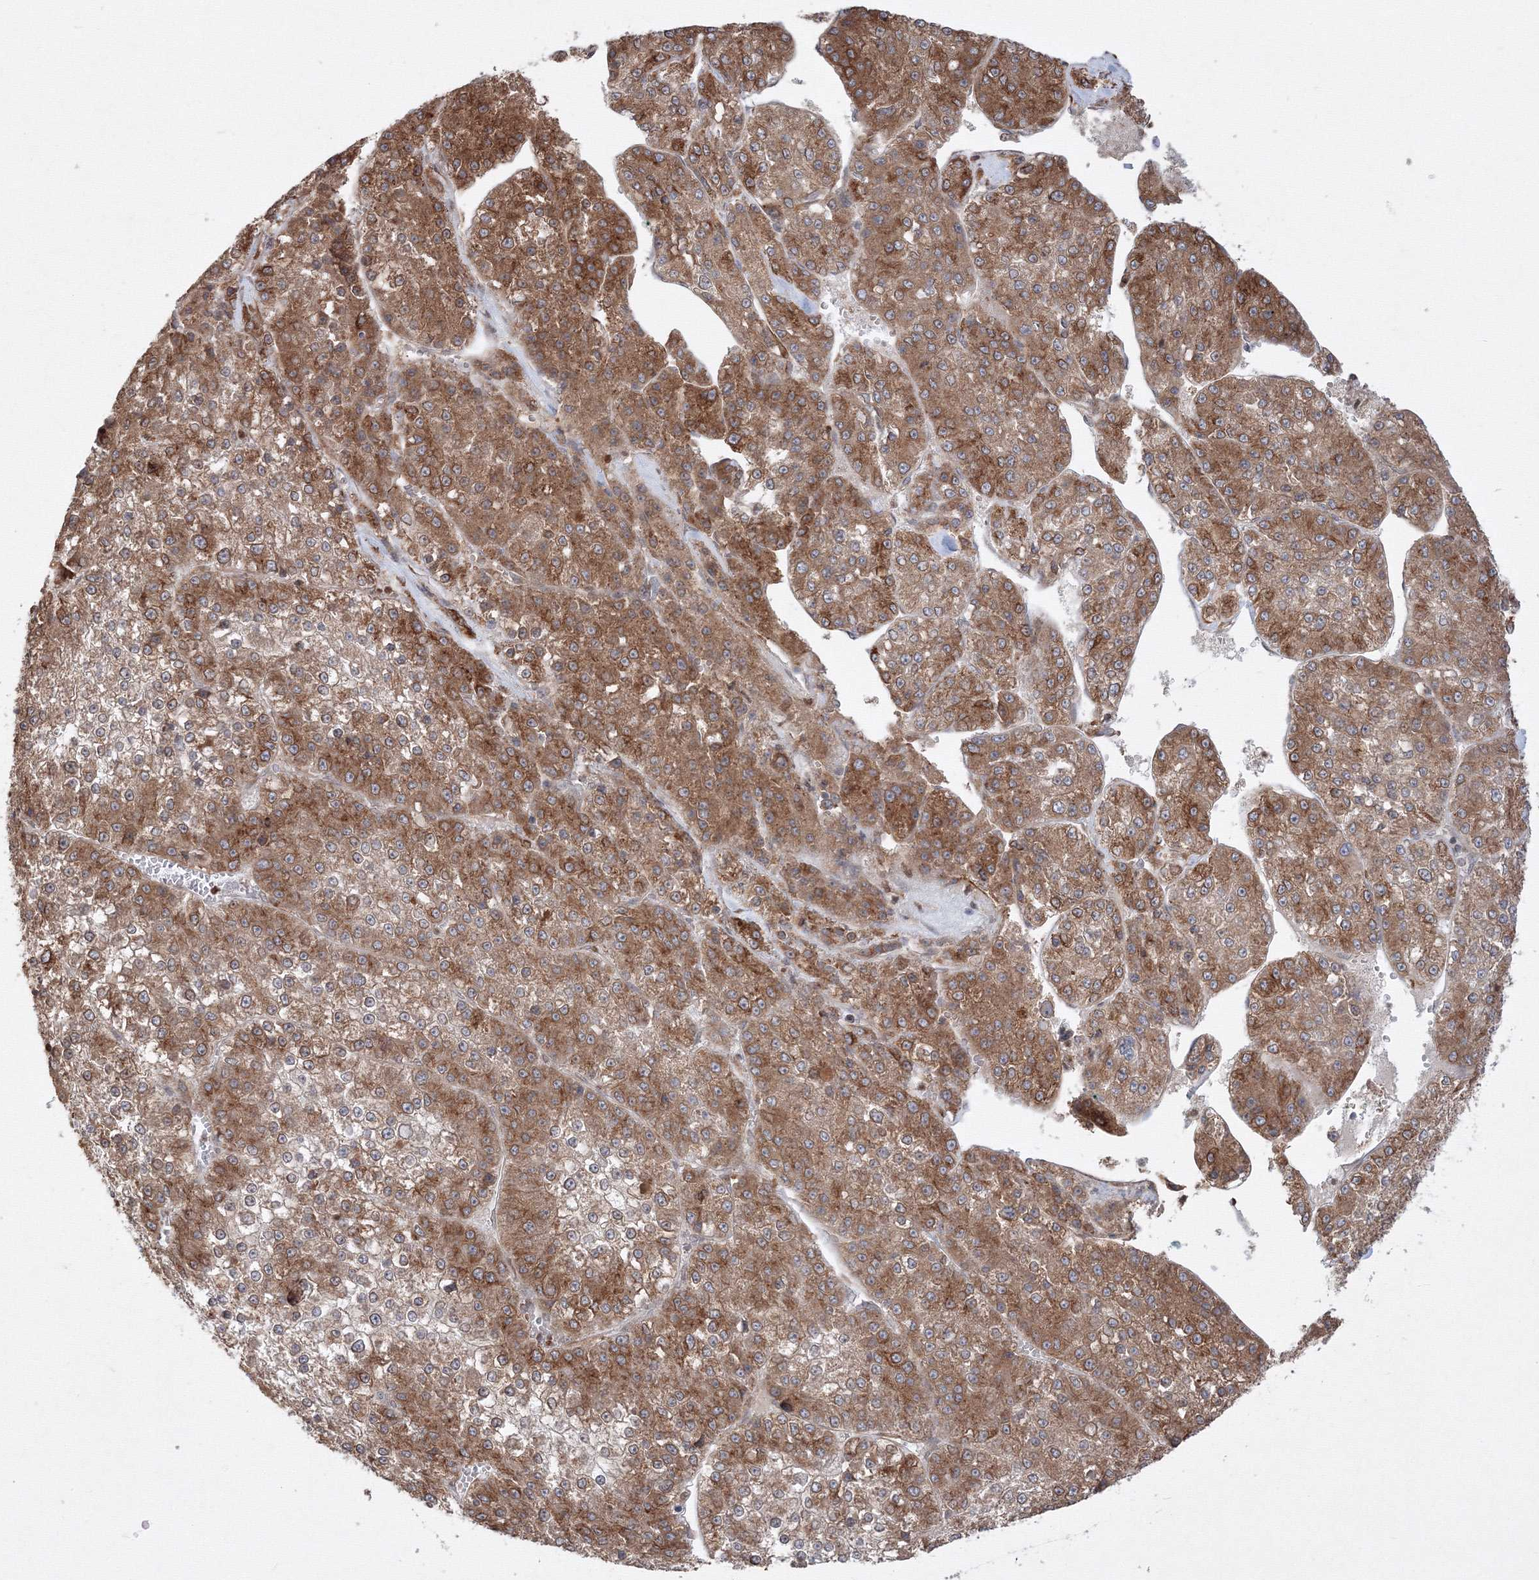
{"staining": {"intensity": "moderate", "quantity": ">75%", "location": "cytoplasmic/membranous"}, "tissue": "liver cancer", "cell_type": "Tumor cells", "image_type": "cancer", "snomed": [{"axis": "morphology", "description": "Carcinoma, Hepatocellular, NOS"}, {"axis": "topography", "description": "Liver"}], "caption": "The image displays staining of liver cancer, revealing moderate cytoplasmic/membranous protein expression (brown color) within tumor cells.", "gene": "TMEM50B", "patient": {"sex": "female", "age": 73}}